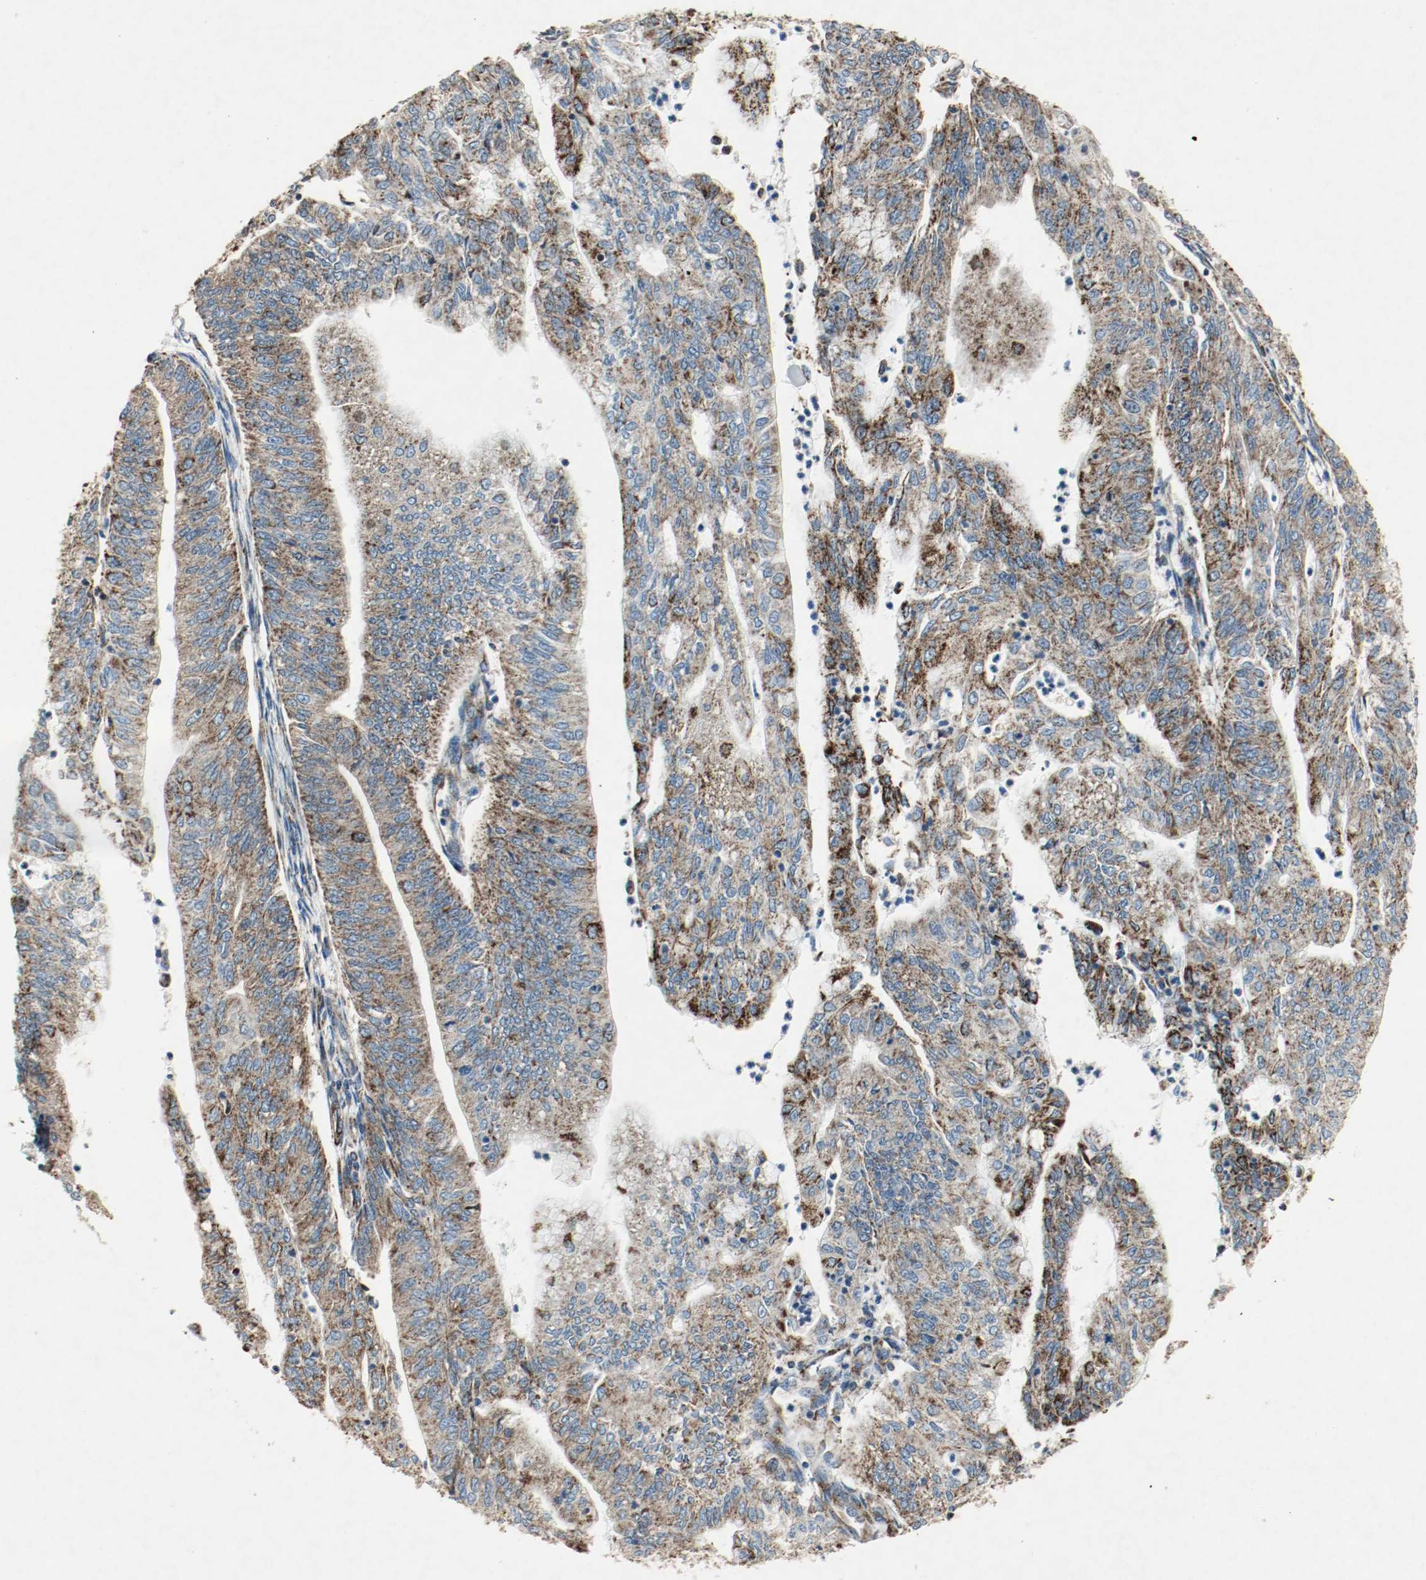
{"staining": {"intensity": "strong", "quantity": ">75%", "location": "cytoplasmic/membranous"}, "tissue": "endometrial cancer", "cell_type": "Tumor cells", "image_type": "cancer", "snomed": [{"axis": "morphology", "description": "Adenocarcinoma, NOS"}, {"axis": "topography", "description": "Endometrium"}], "caption": "Protein expression analysis of human adenocarcinoma (endometrial) reveals strong cytoplasmic/membranous positivity in about >75% of tumor cells. The protein is stained brown, and the nuclei are stained in blue (DAB IHC with brightfield microscopy, high magnification).", "gene": "PLCG1", "patient": {"sex": "female", "age": 59}}